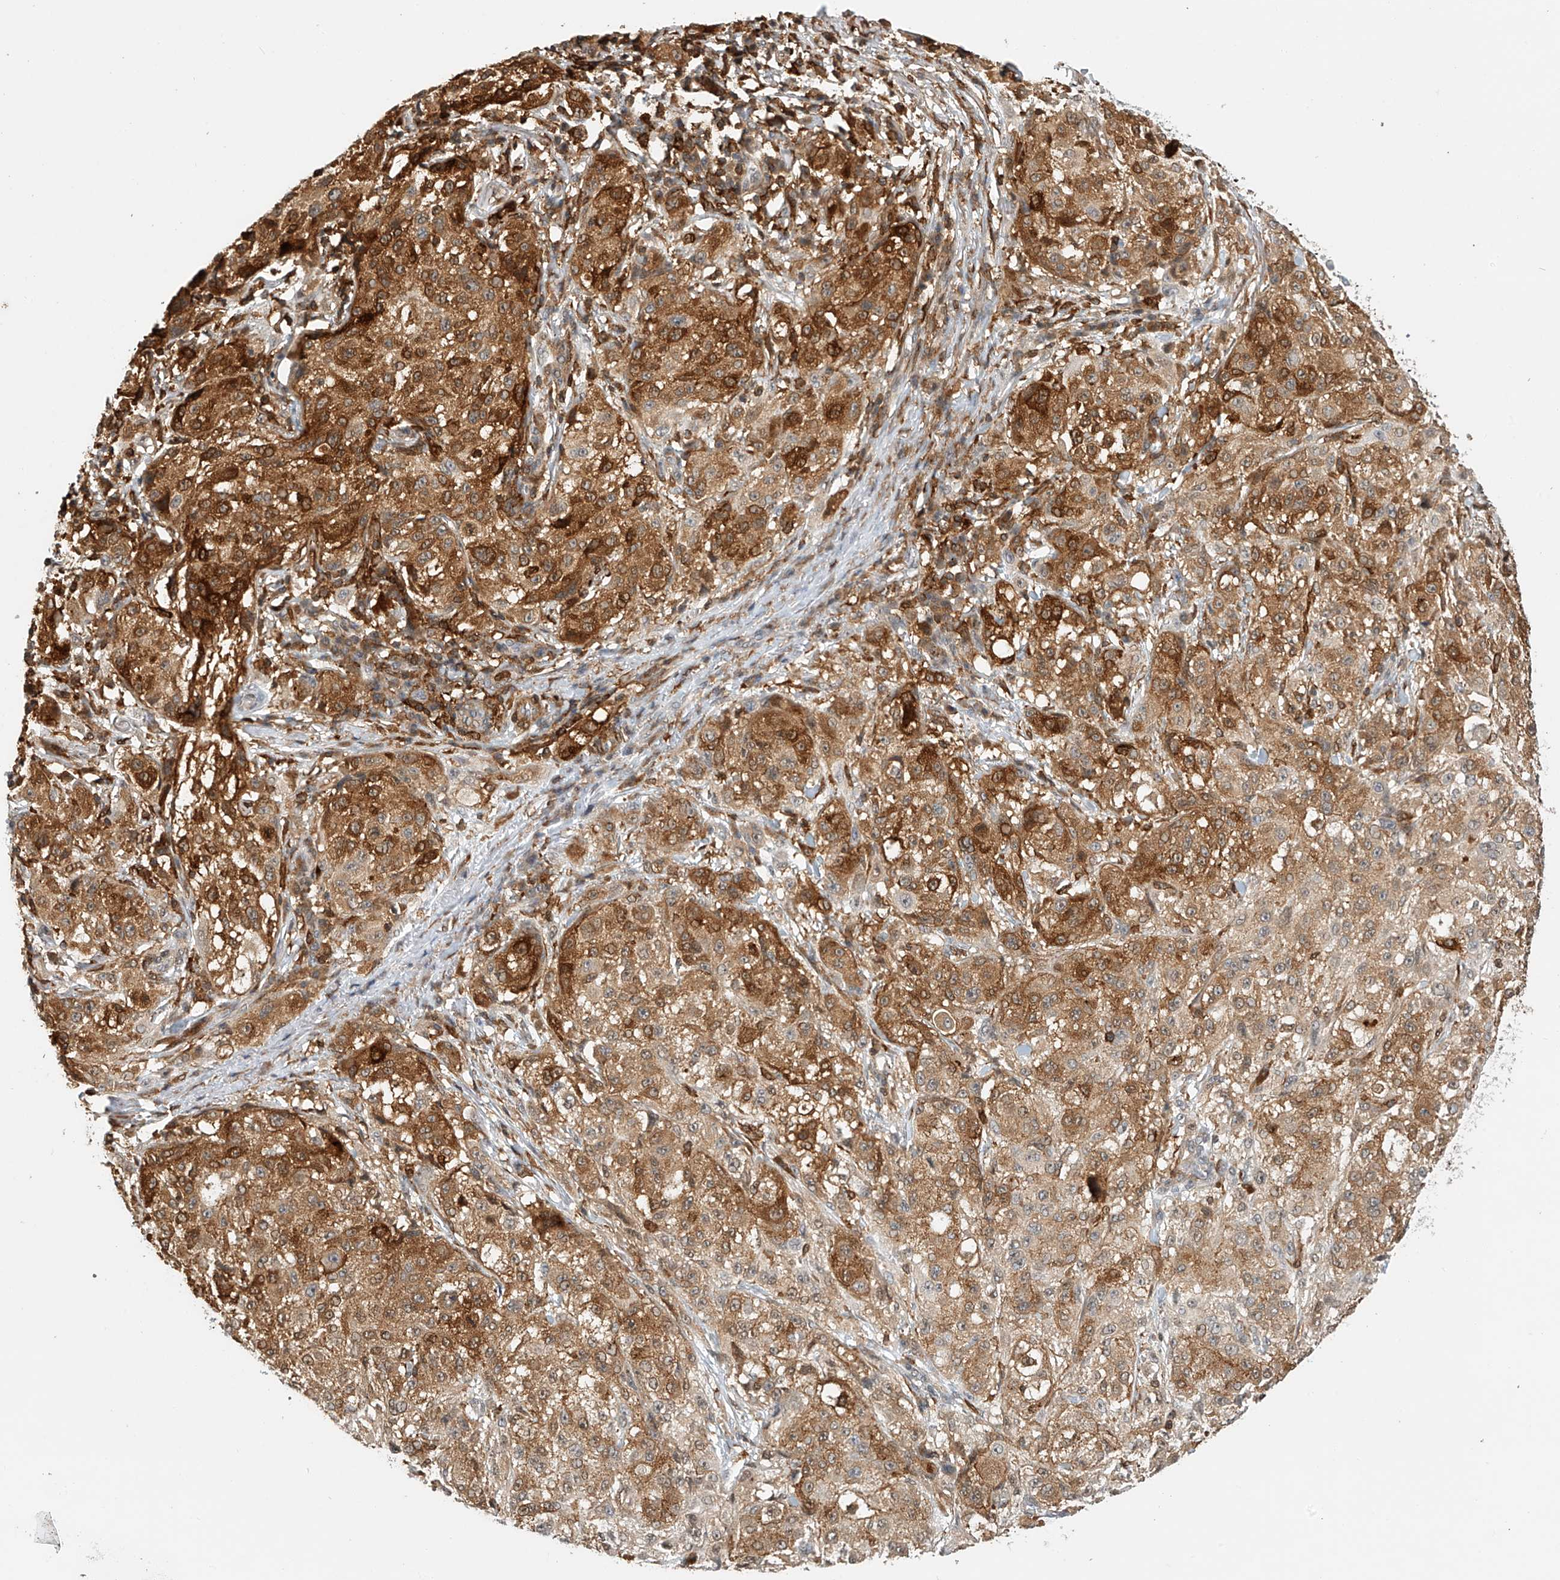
{"staining": {"intensity": "strong", "quantity": ">75%", "location": "cytoplasmic/membranous"}, "tissue": "melanoma", "cell_type": "Tumor cells", "image_type": "cancer", "snomed": [{"axis": "morphology", "description": "Necrosis, NOS"}, {"axis": "morphology", "description": "Malignant melanoma, NOS"}, {"axis": "topography", "description": "Skin"}], "caption": "Melanoma was stained to show a protein in brown. There is high levels of strong cytoplasmic/membranous expression in about >75% of tumor cells.", "gene": "MICAL1", "patient": {"sex": "female", "age": 87}}